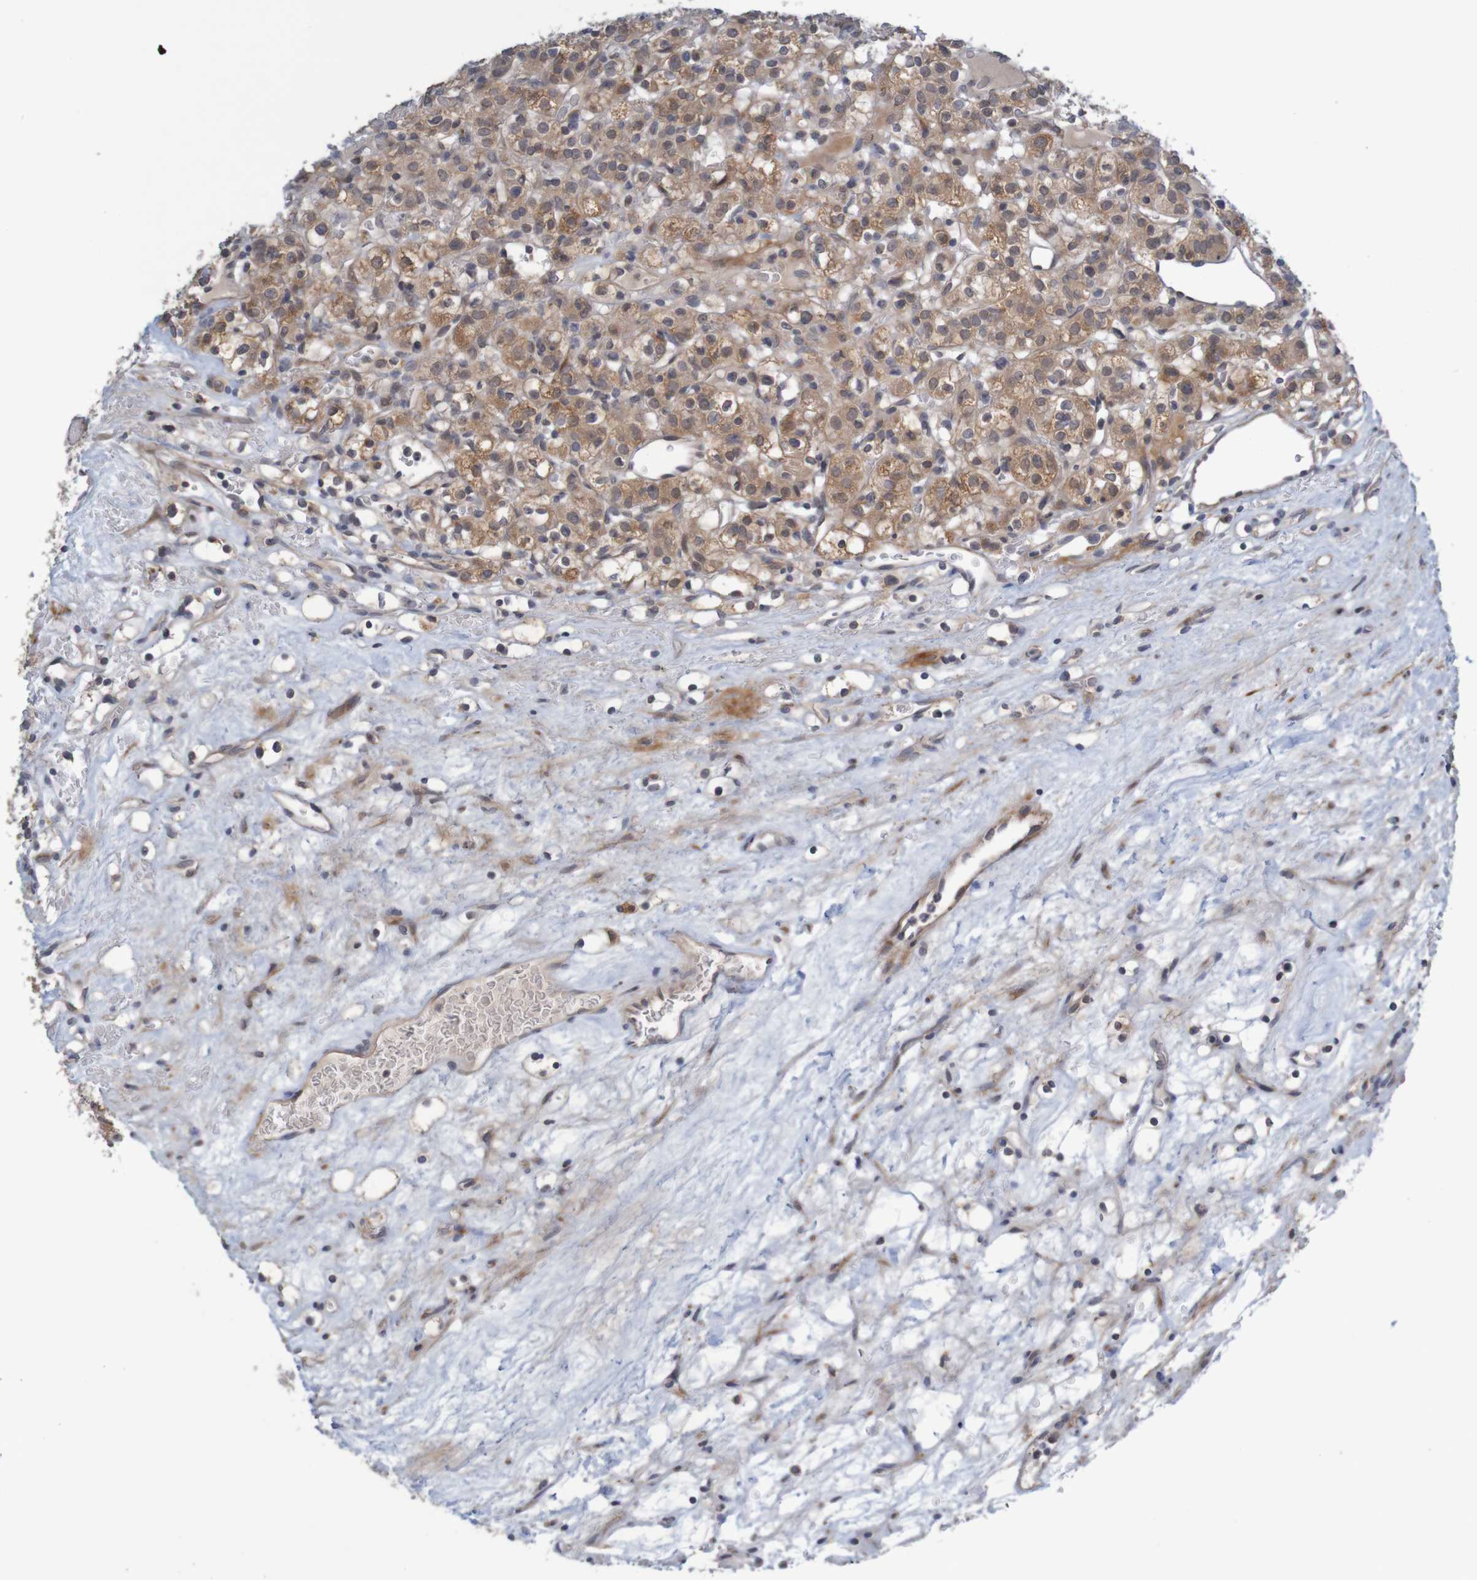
{"staining": {"intensity": "moderate", "quantity": ">75%", "location": "cytoplasmic/membranous"}, "tissue": "renal cancer", "cell_type": "Tumor cells", "image_type": "cancer", "snomed": [{"axis": "morphology", "description": "Normal tissue, NOS"}, {"axis": "morphology", "description": "Adenocarcinoma, NOS"}, {"axis": "topography", "description": "Kidney"}], "caption": "DAB (3,3'-diaminobenzidine) immunohistochemical staining of renal adenocarcinoma shows moderate cytoplasmic/membranous protein positivity in about >75% of tumor cells.", "gene": "ANKK1", "patient": {"sex": "female", "age": 72}}